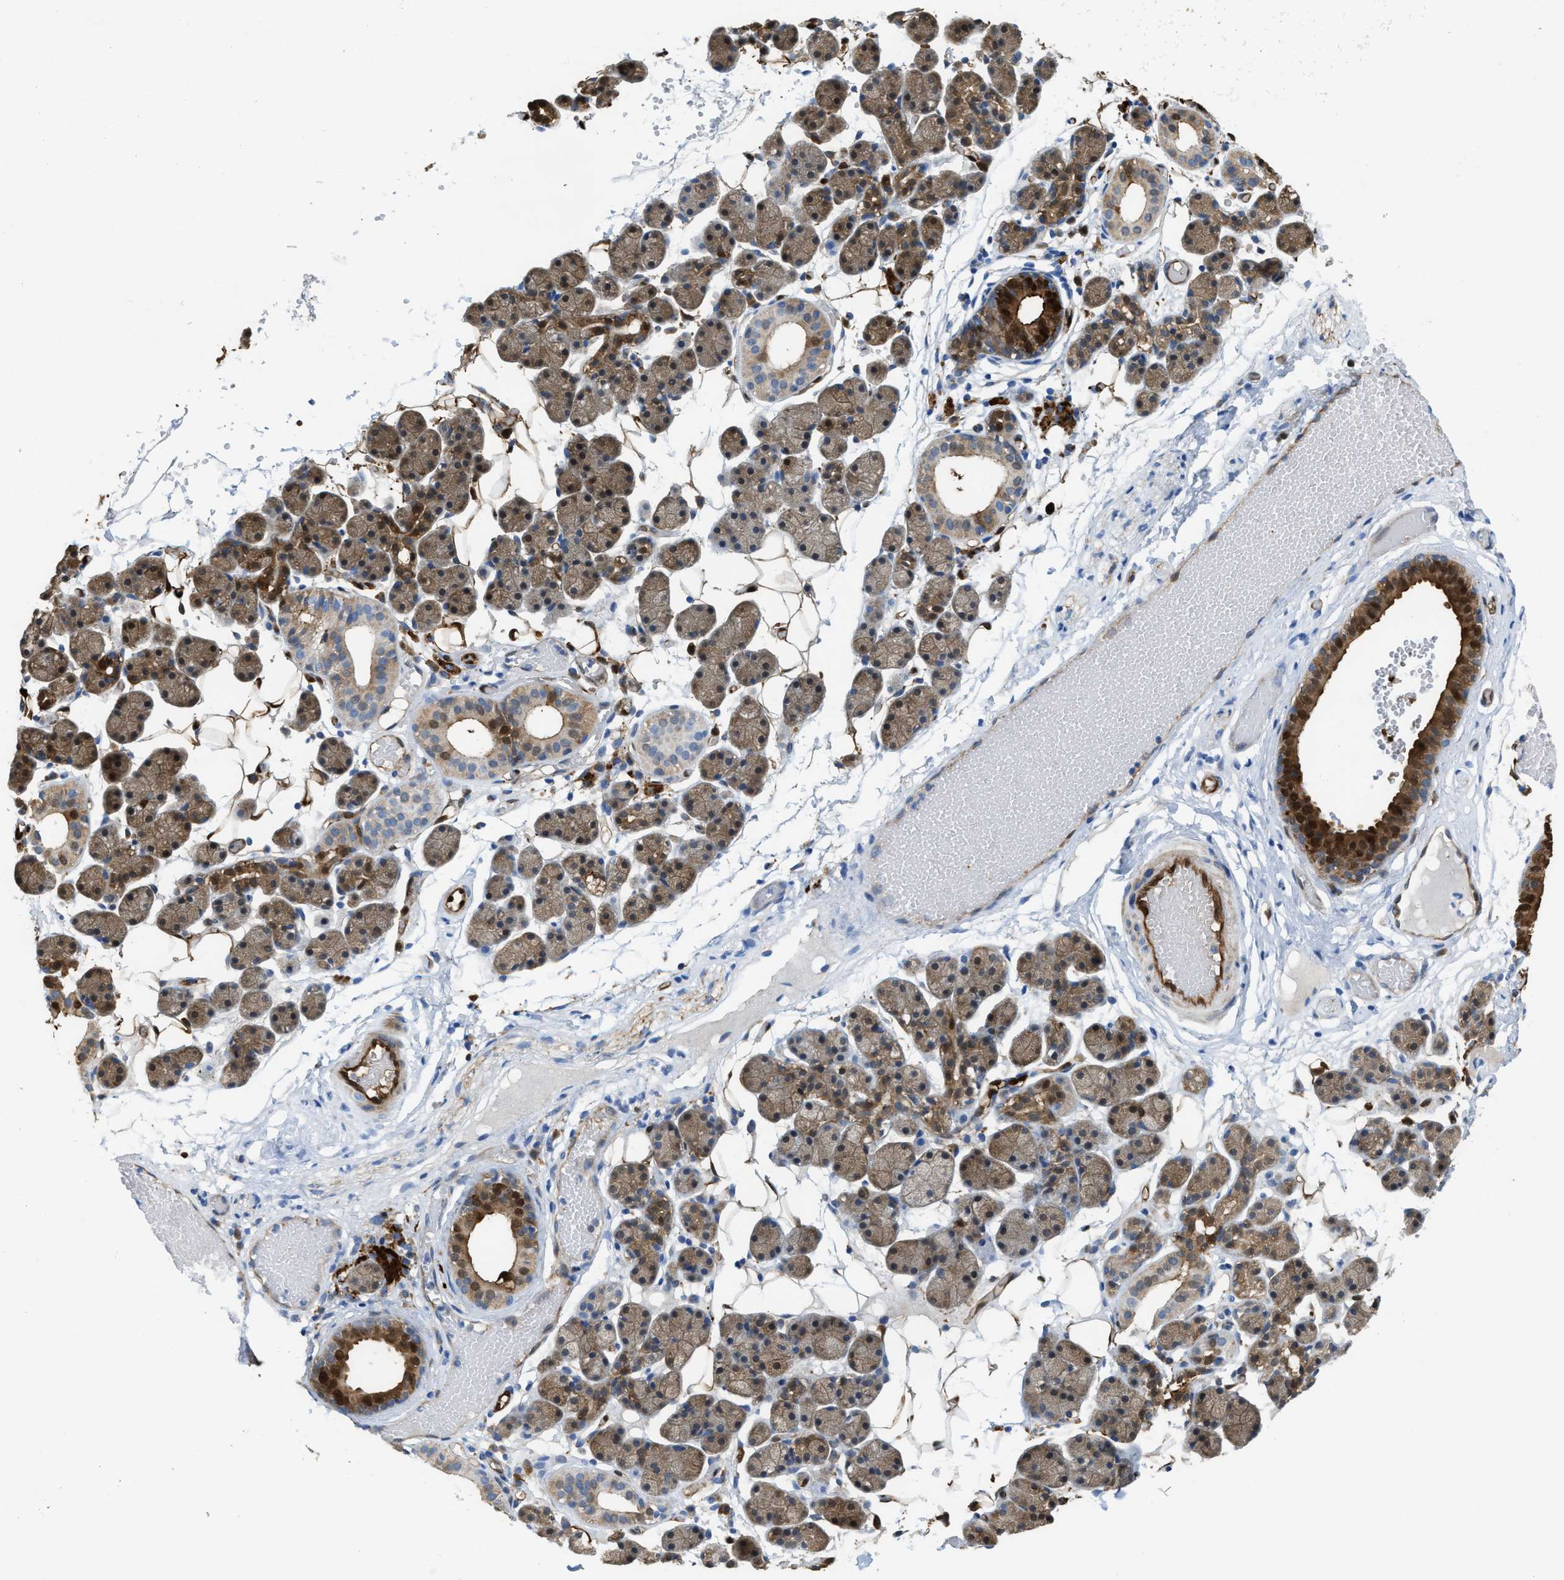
{"staining": {"intensity": "moderate", "quantity": ">75%", "location": "cytoplasmic/membranous,nuclear"}, "tissue": "salivary gland", "cell_type": "Glandular cells", "image_type": "normal", "snomed": [{"axis": "morphology", "description": "Normal tissue, NOS"}, {"axis": "topography", "description": "Salivary gland"}], "caption": "Immunohistochemical staining of normal salivary gland shows medium levels of moderate cytoplasmic/membranous,nuclear staining in about >75% of glandular cells. The staining was performed using DAB (3,3'-diaminobenzidine) to visualize the protein expression in brown, while the nuclei were stained in blue with hematoxylin (Magnification: 20x).", "gene": "ASS1", "patient": {"sex": "female", "age": 33}}